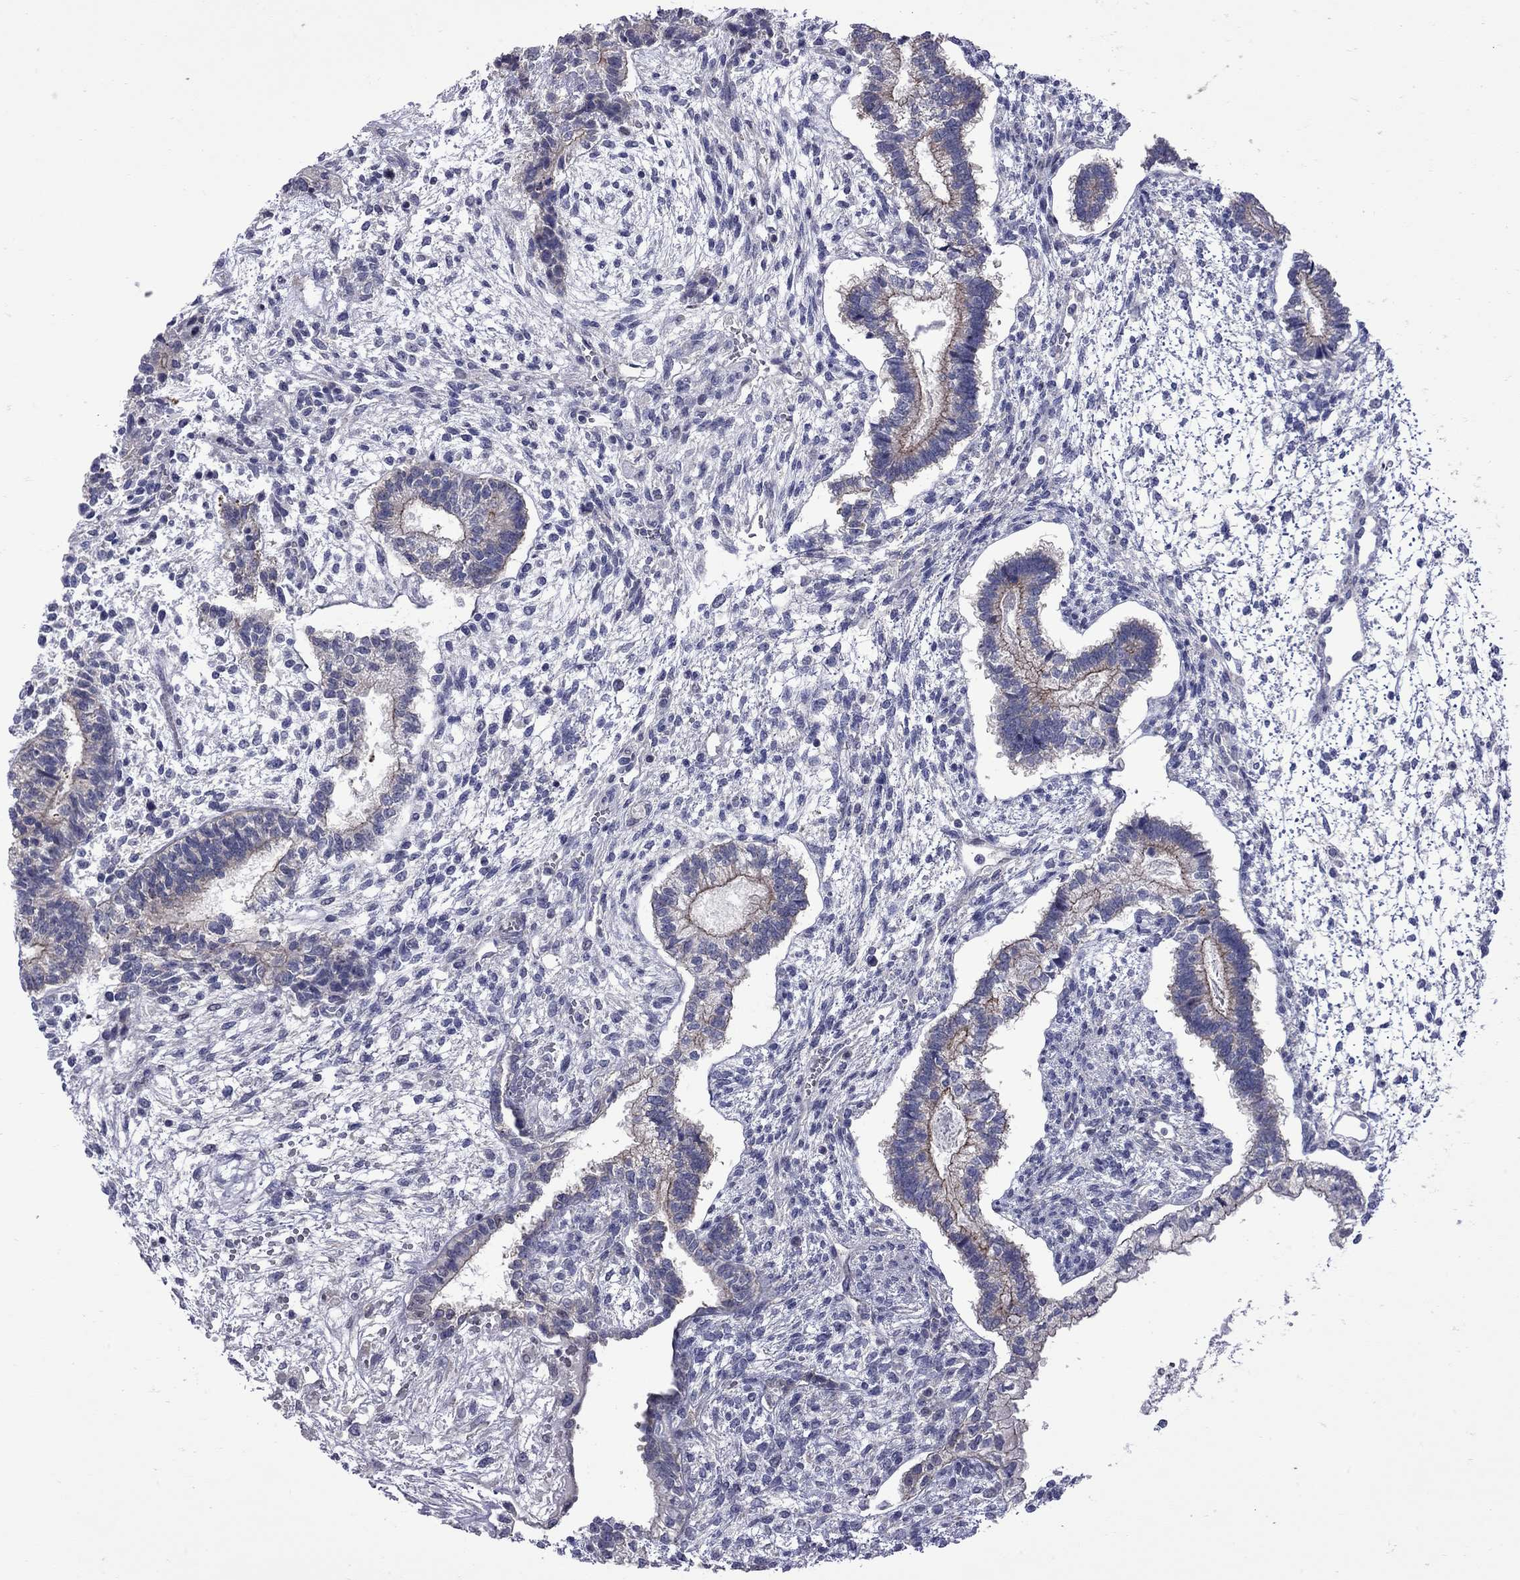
{"staining": {"intensity": "strong", "quantity": "<25%", "location": "cytoplasmic/membranous"}, "tissue": "testis cancer", "cell_type": "Tumor cells", "image_type": "cancer", "snomed": [{"axis": "morphology", "description": "Carcinoma, Embryonal, NOS"}, {"axis": "topography", "description": "Testis"}], "caption": "Approximately <25% of tumor cells in human testis cancer reveal strong cytoplasmic/membranous protein positivity as visualized by brown immunohistochemical staining.", "gene": "NRARP", "patient": {"sex": "male", "age": 37}}